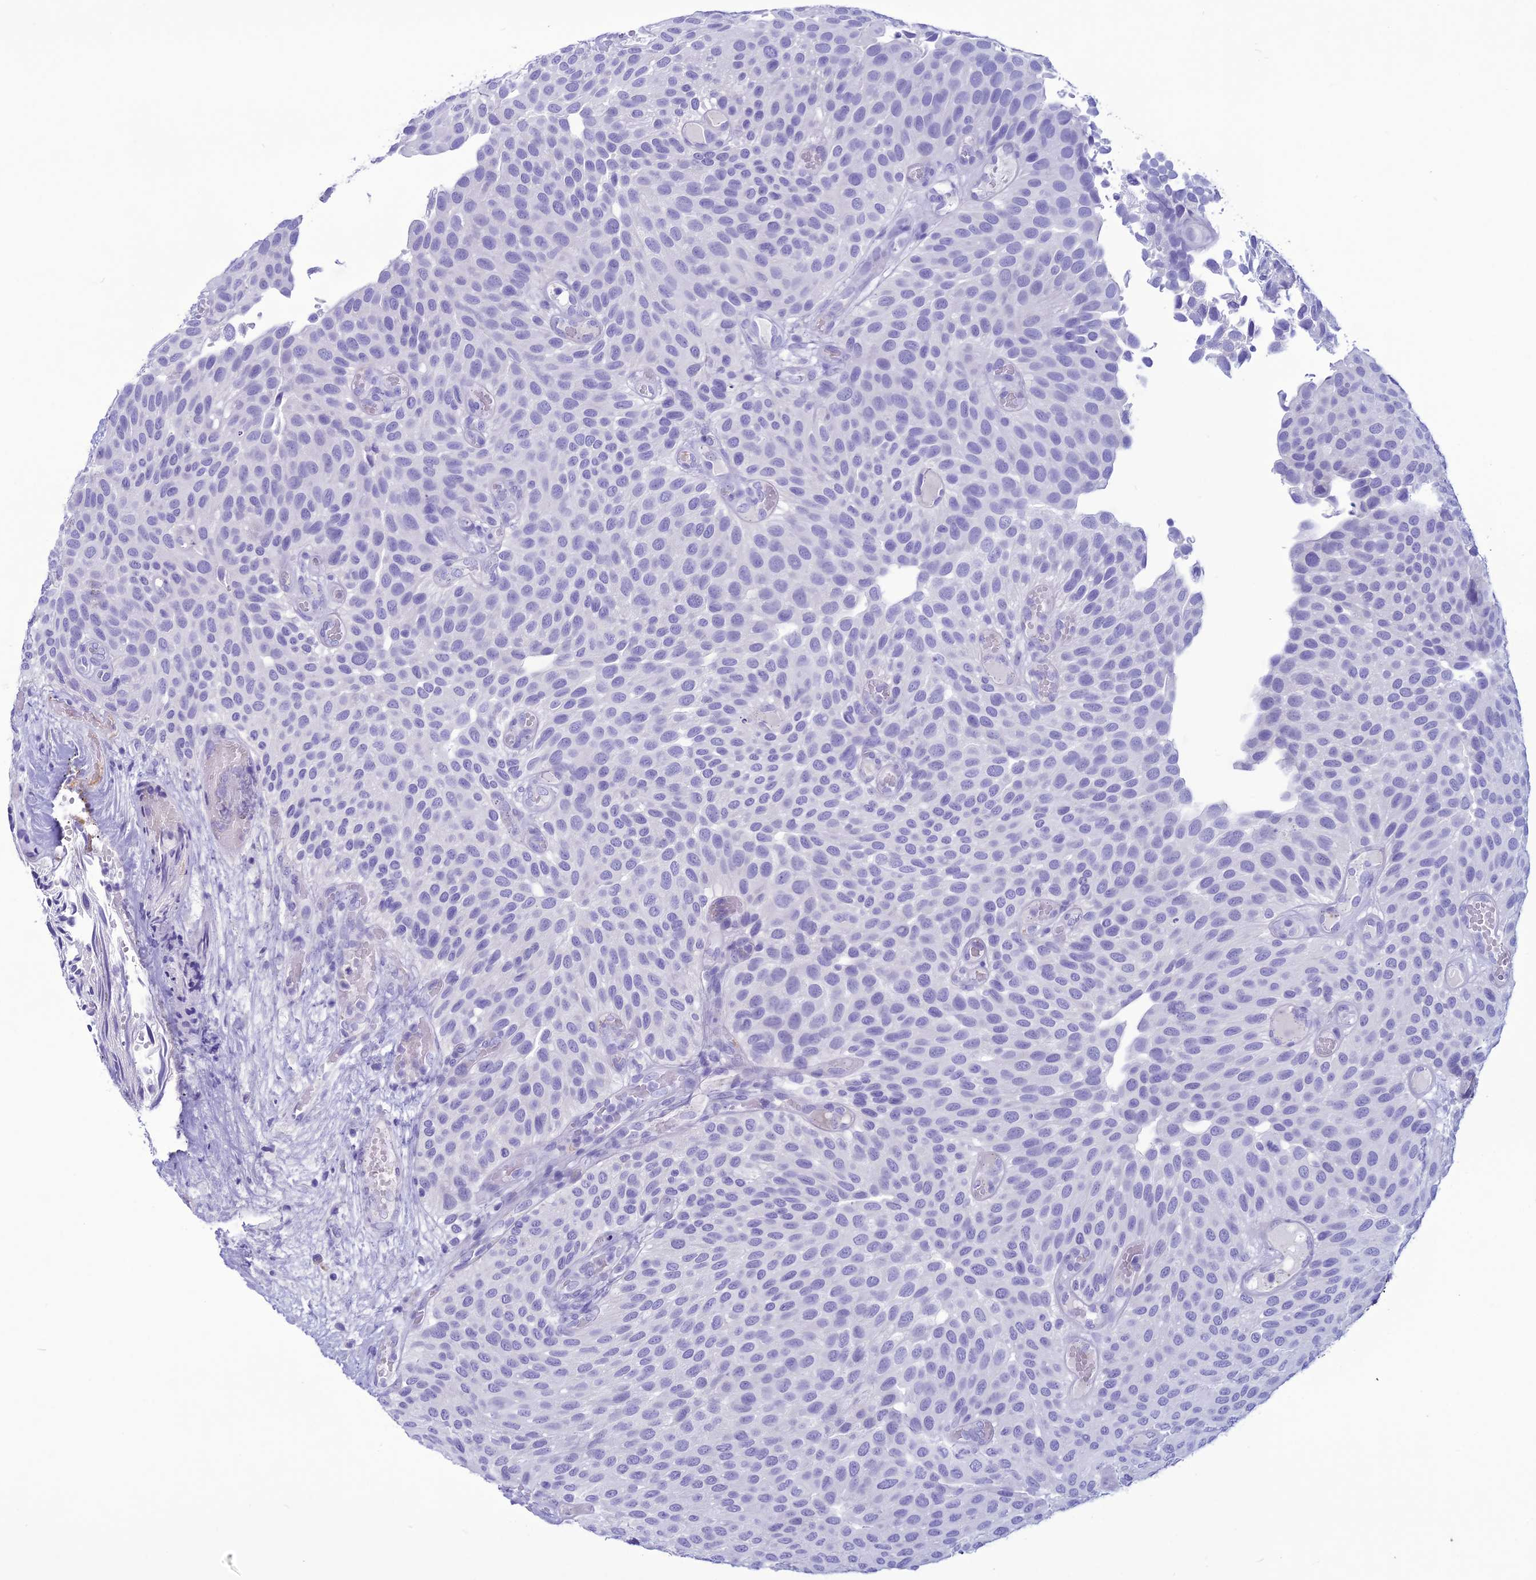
{"staining": {"intensity": "negative", "quantity": "none", "location": "none"}, "tissue": "urothelial cancer", "cell_type": "Tumor cells", "image_type": "cancer", "snomed": [{"axis": "morphology", "description": "Urothelial carcinoma, Low grade"}, {"axis": "topography", "description": "Urinary bladder"}], "caption": "Immunohistochemistry histopathology image of urothelial carcinoma (low-grade) stained for a protein (brown), which reveals no positivity in tumor cells.", "gene": "CLEC2L", "patient": {"sex": "male", "age": 89}}